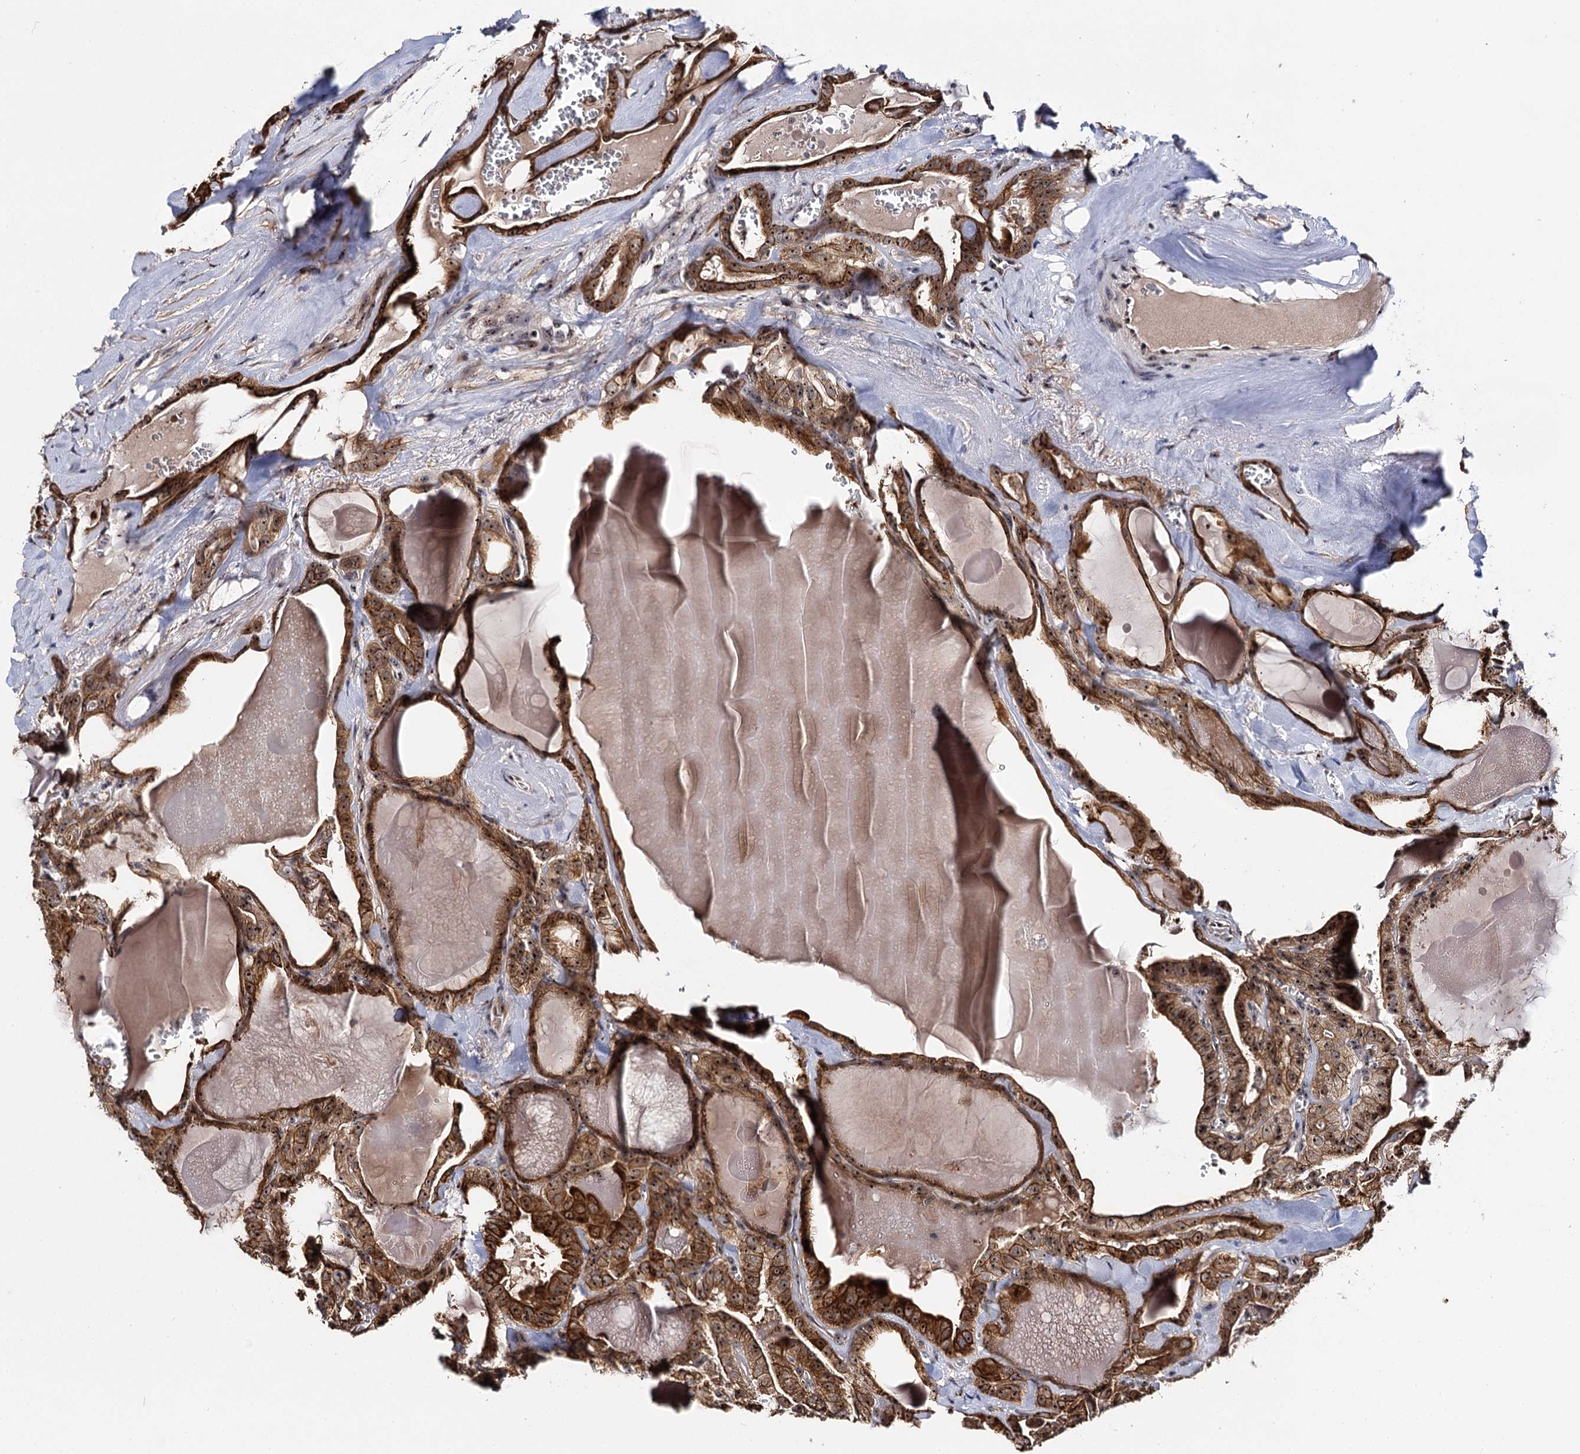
{"staining": {"intensity": "strong", "quantity": ">75%", "location": "cytoplasmic/membranous,nuclear"}, "tissue": "thyroid cancer", "cell_type": "Tumor cells", "image_type": "cancer", "snomed": [{"axis": "morphology", "description": "Papillary adenocarcinoma, NOS"}, {"axis": "topography", "description": "Thyroid gland"}], "caption": "The immunohistochemical stain highlights strong cytoplasmic/membranous and nuclear positivity in tumor cells of thyroid cancer (papillary adenocarcinoma) tissue. (brown staining indicates protein expression, while blue staining denotes nuclei).", "gene": "SUPT20H", "patient": {"sex": "male", "age": 52}}